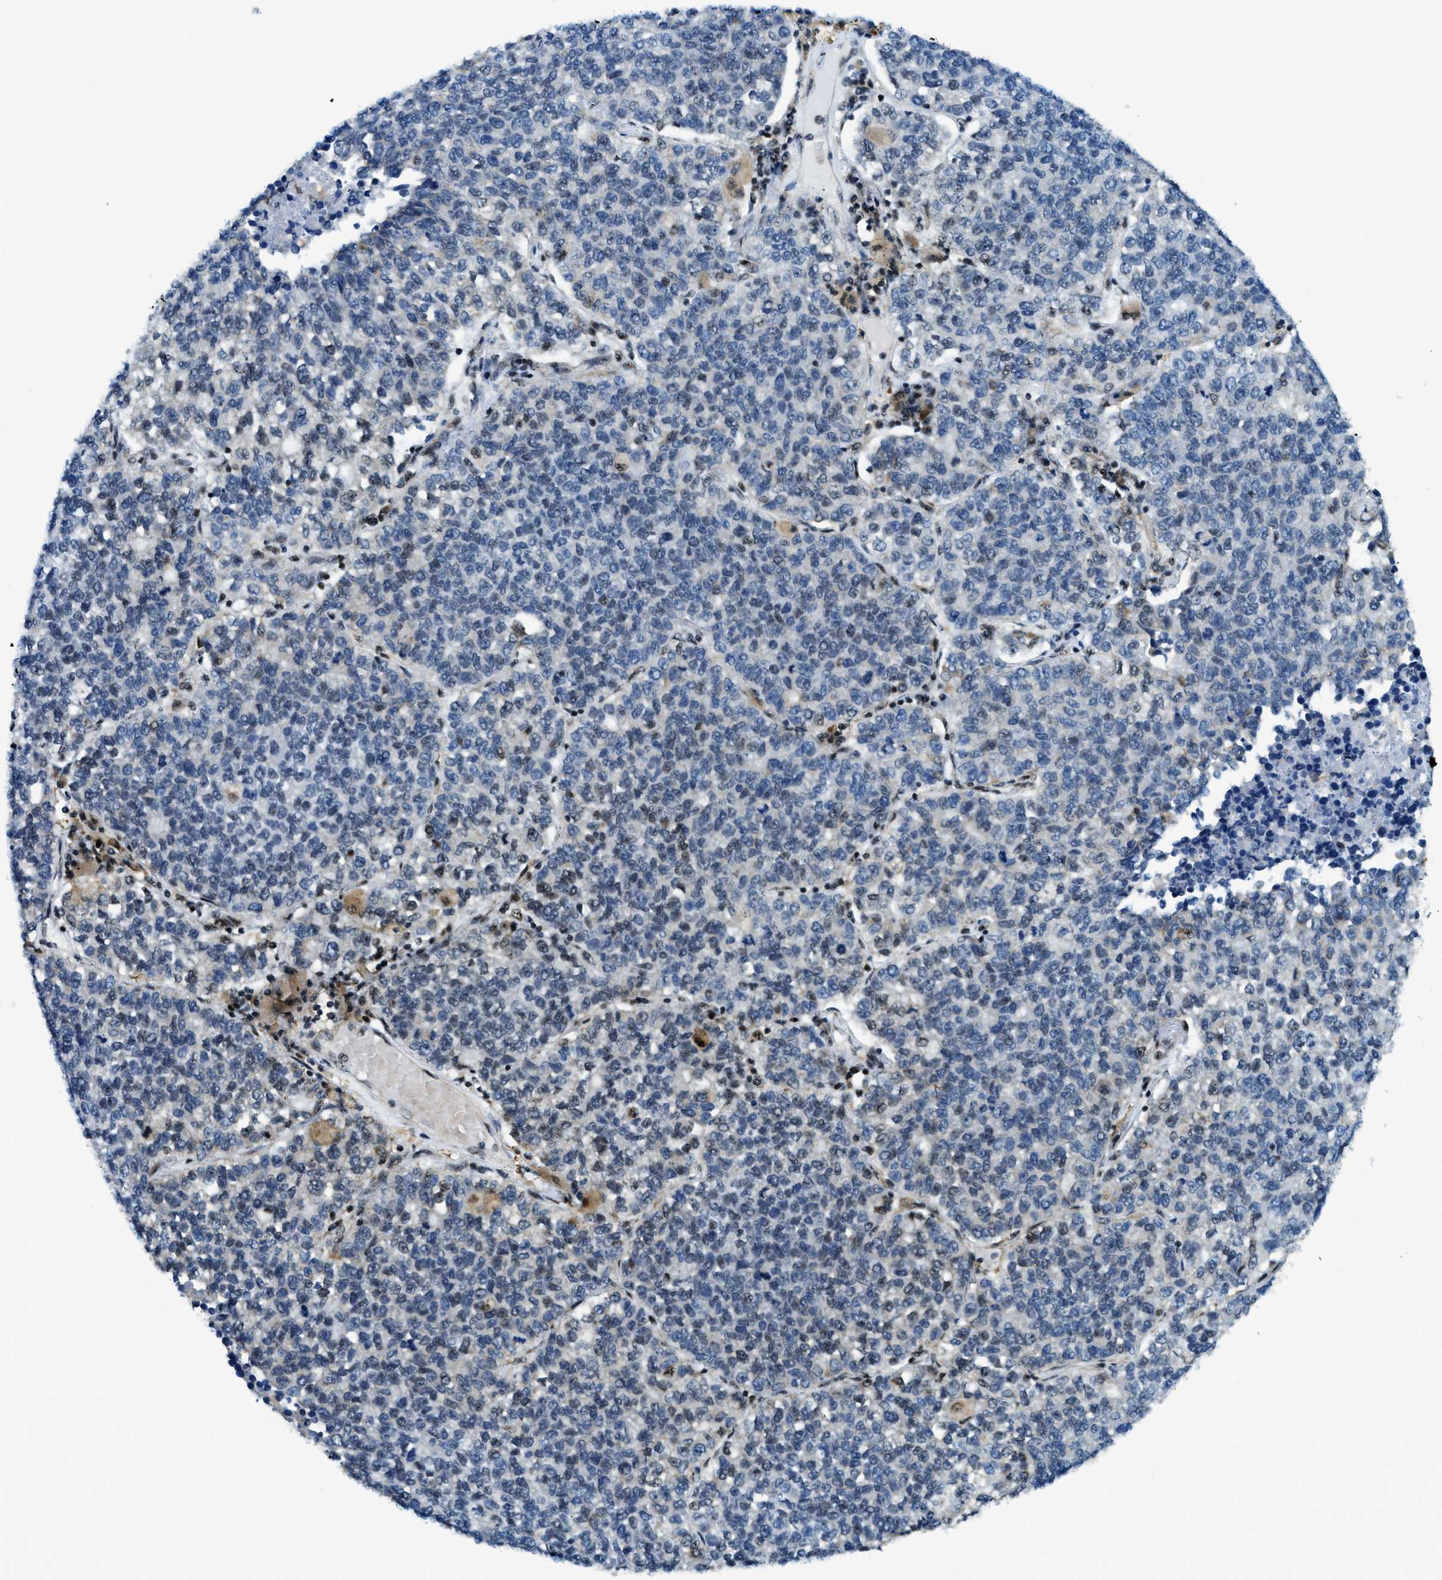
{"staining": {"intensity": "negative", "quantity": "none", "location": "none"}, "tissue": "lung cancer", "cell_type": "Tumor cells", "image_type": "cancer", "snomed": [{"axis": "morphology", "description": "Adenocarcinoma, NOS"}, {"axis": "topography", "description": "Lung"}], "caption": "Adenocarcinoma (lung) stained for a protein using immunohistochemistry displays no positivity tumor cells.", "gene": "SP100", "patient": {"sex": "male", "age": 49}}